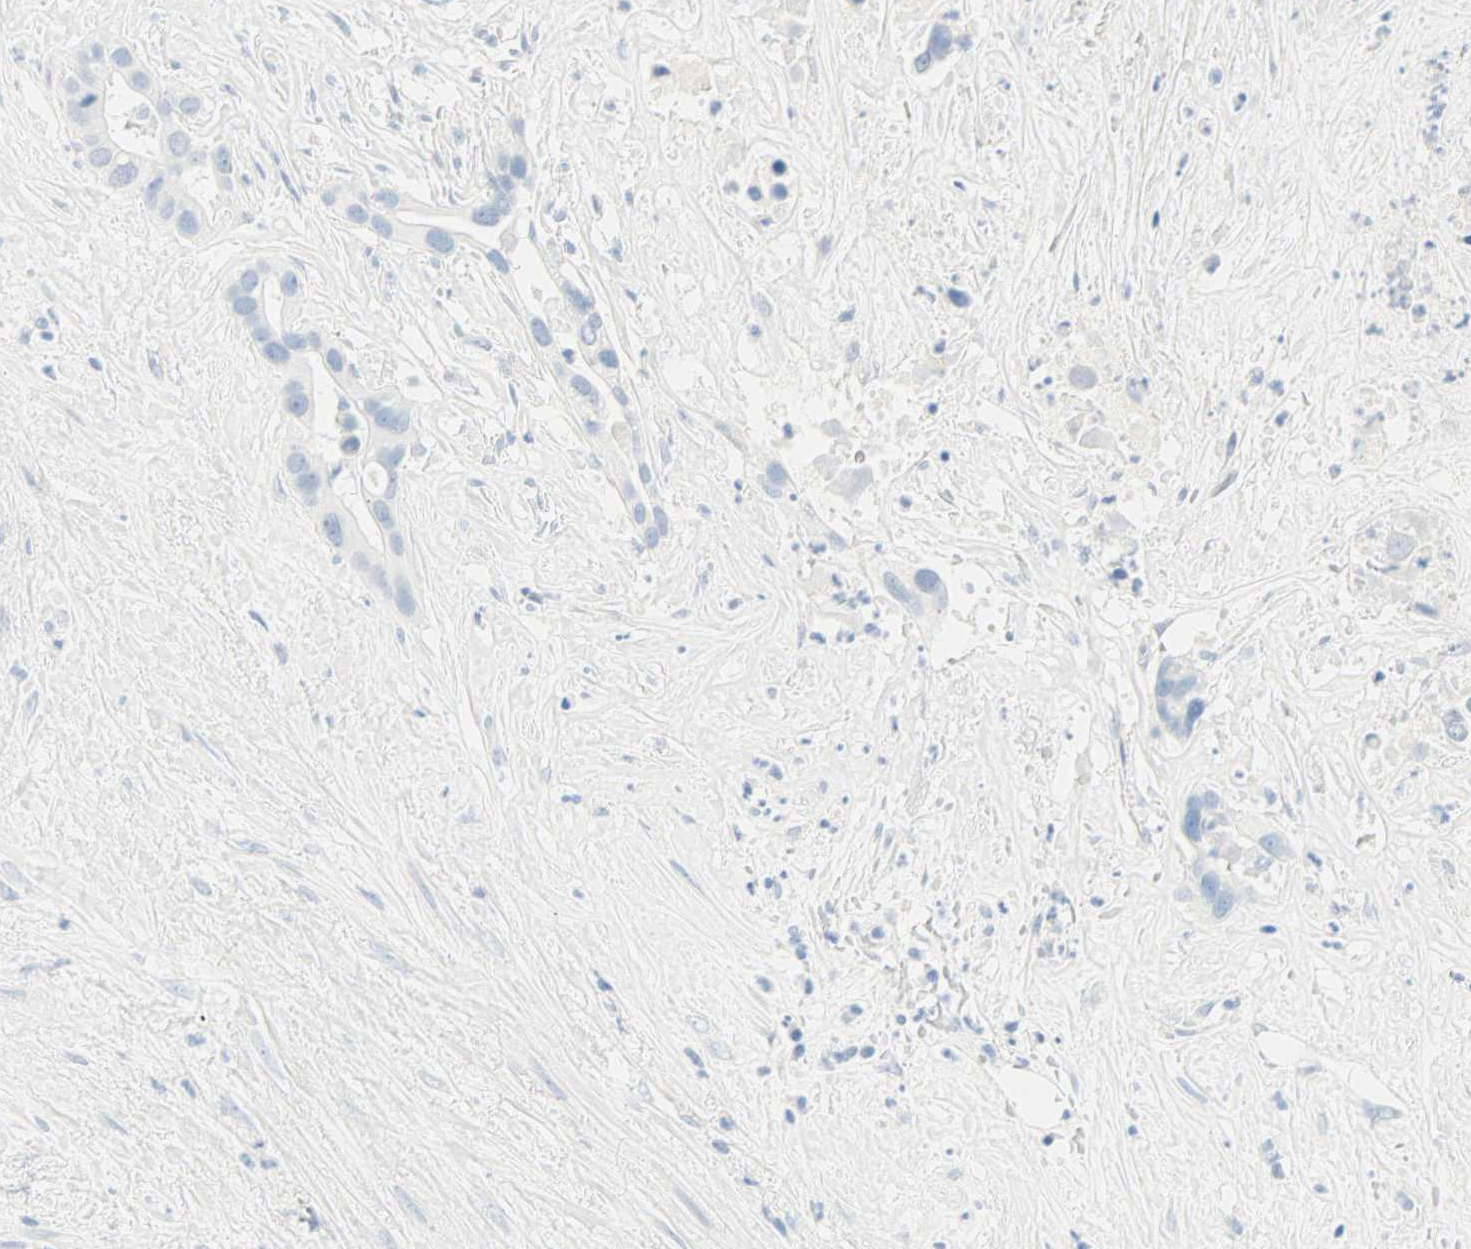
{"staining": {"intensity": "negative", "quantity": "none", "location": "none"}, "tissue": "liver cancer", "cell_type": "Tumor cells", "image_type": "cancer", "snomed": [{"axis": "morphology", "description": "Cholangiocarcinoma"}, {"axis": "topography", "description": "Liver"}], "caption": "This is a image of immunohistochemistry staining of liver cancer (cholangiocarcinoma), which shows no staining in tumor cells.", "gene": "SELENBP1", "patient": {"sex": "female", "age": 65}}